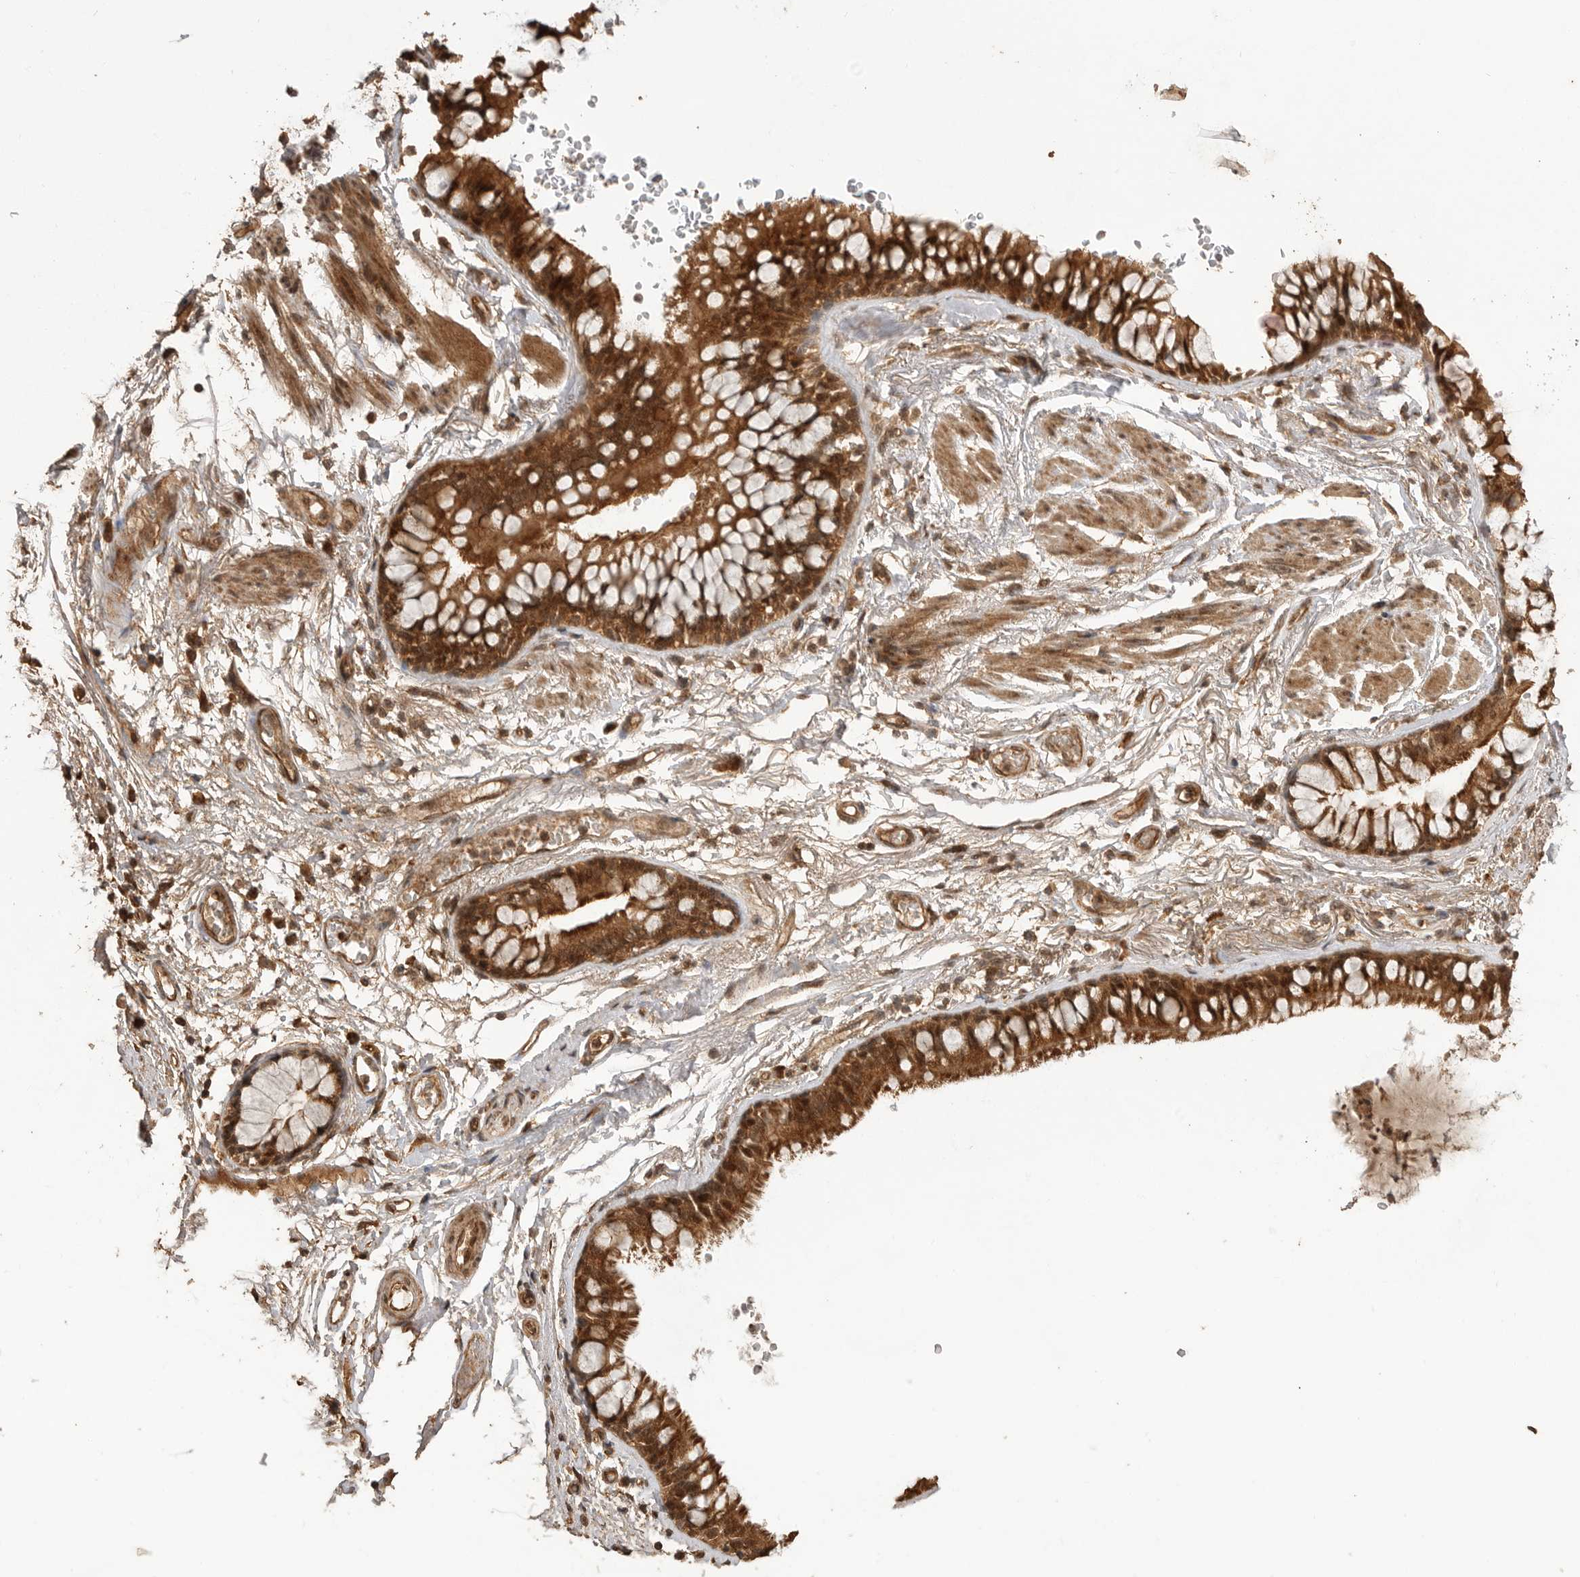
{"staining": {"intensity": "moderate", "quantity": "25%-75%", "location": "cytoplasmic/membranous,nuclear"}, "tissue": "adipose tissue", "cell_type": "Adipocytes", "image_type": "normal", "snomed": [{"axis": "morphology", "description": "Normal tissue, NOS"}, {"axis": "topography", "description": "Cartilage tissue"}, {"axis": "topography", "description": "Bronchus"}], "caption": "Protein expression analysis of unremarkable adipose tissue displays moderate cytoplasmic/membranous,nuclear expression in approximately 25%-75% of adipocytes.", "gene": "BOC", "patient": {"sex": "female", "age": 73}}